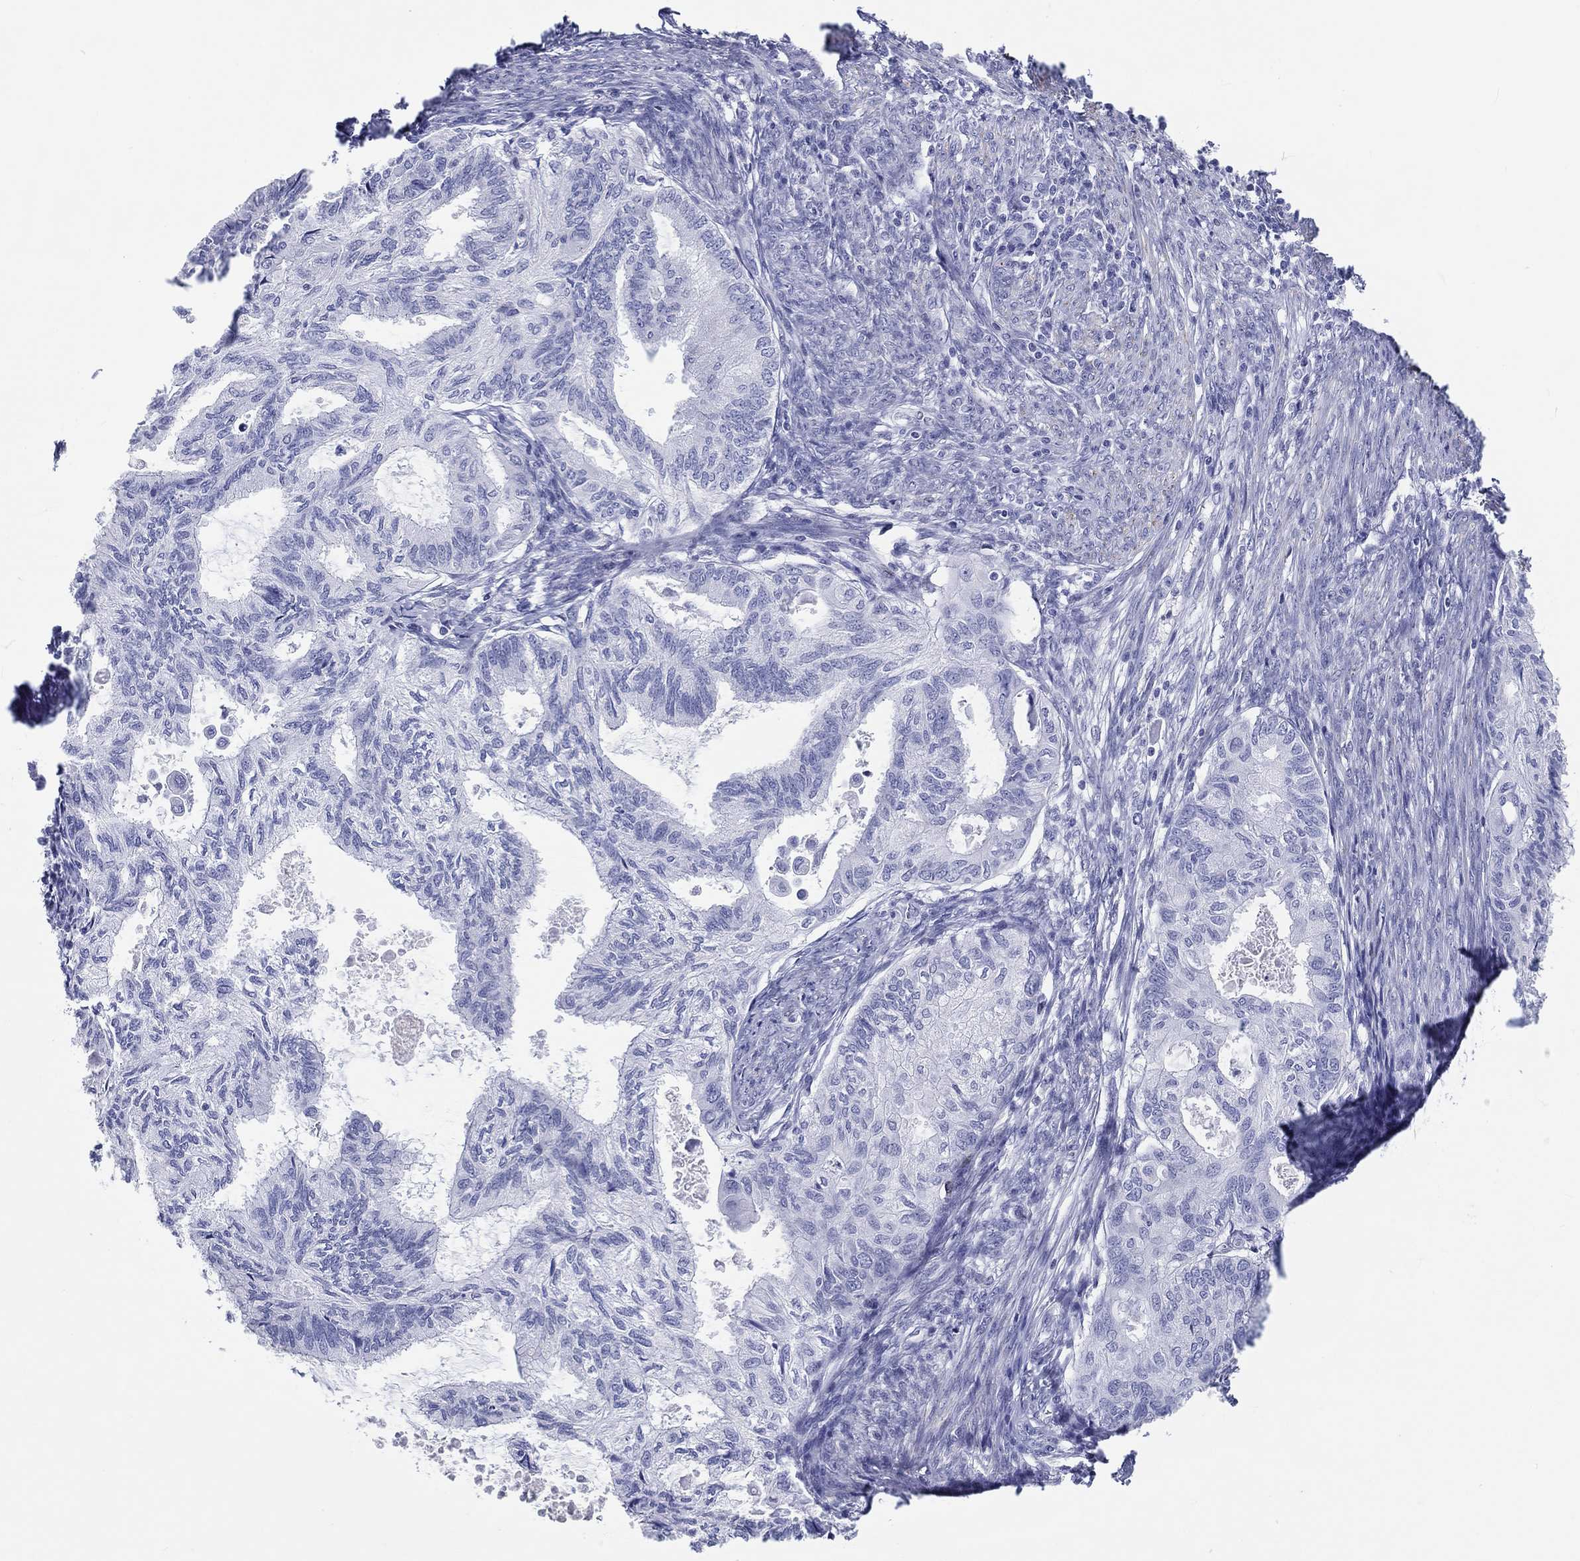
{"staining": {"intensity": "negative", "quantity": "none", "location": "none"}, "tissue": "endometrial cancer", "cell_type": "Tumor cells", "image_type": "cancer", "snomed": [{"axis": "morphology", "description": "Adenocarcinoma, NOS"}, {"axis": "topography", "description": "Endometrium"}], "caption": "There is no significant positivity in tumor cells of endometrial adenocarcinoma.", "gene": "H1-1", "patient": {"sex": "female", "age": 86}}